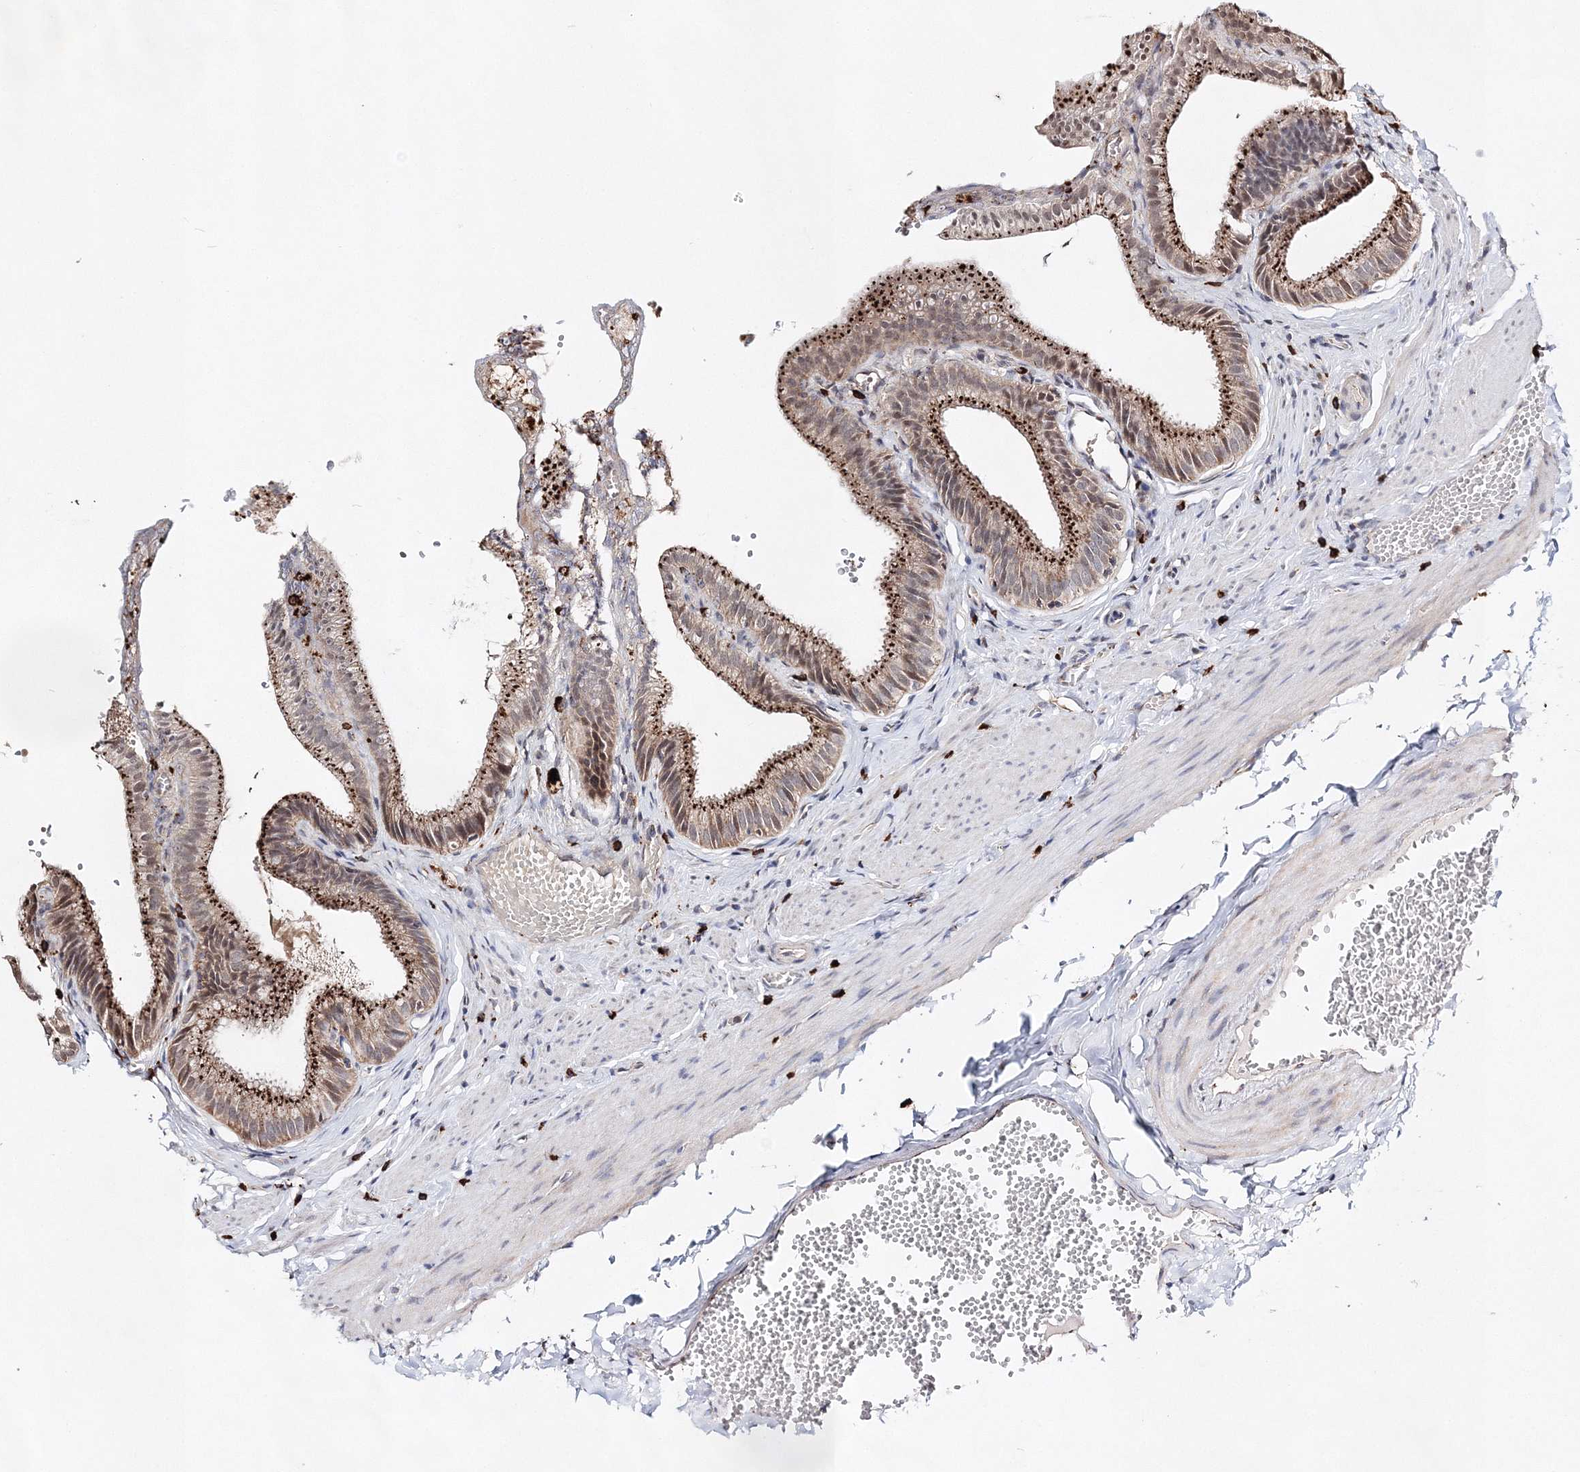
{"staining": {"intensity": "strong", "quantity": ">75%", "location": "cytoplasmic/membranous"}, "tissue": "gallbladder", "cell_type": "Glandular cells", "image_type": "normal", "snomed": [{"axis": "morphology", "description": "Normal tissue, NOS"}, {"axis": "topography", "description": "Gallbladder"}], "caption": "Glandular cells display strong cytoplasmic/membranous expression in about >75% of cells in benign gallbladder.", "gene": "C3orf38", "patient": {"sex": "male", "age": 38}}